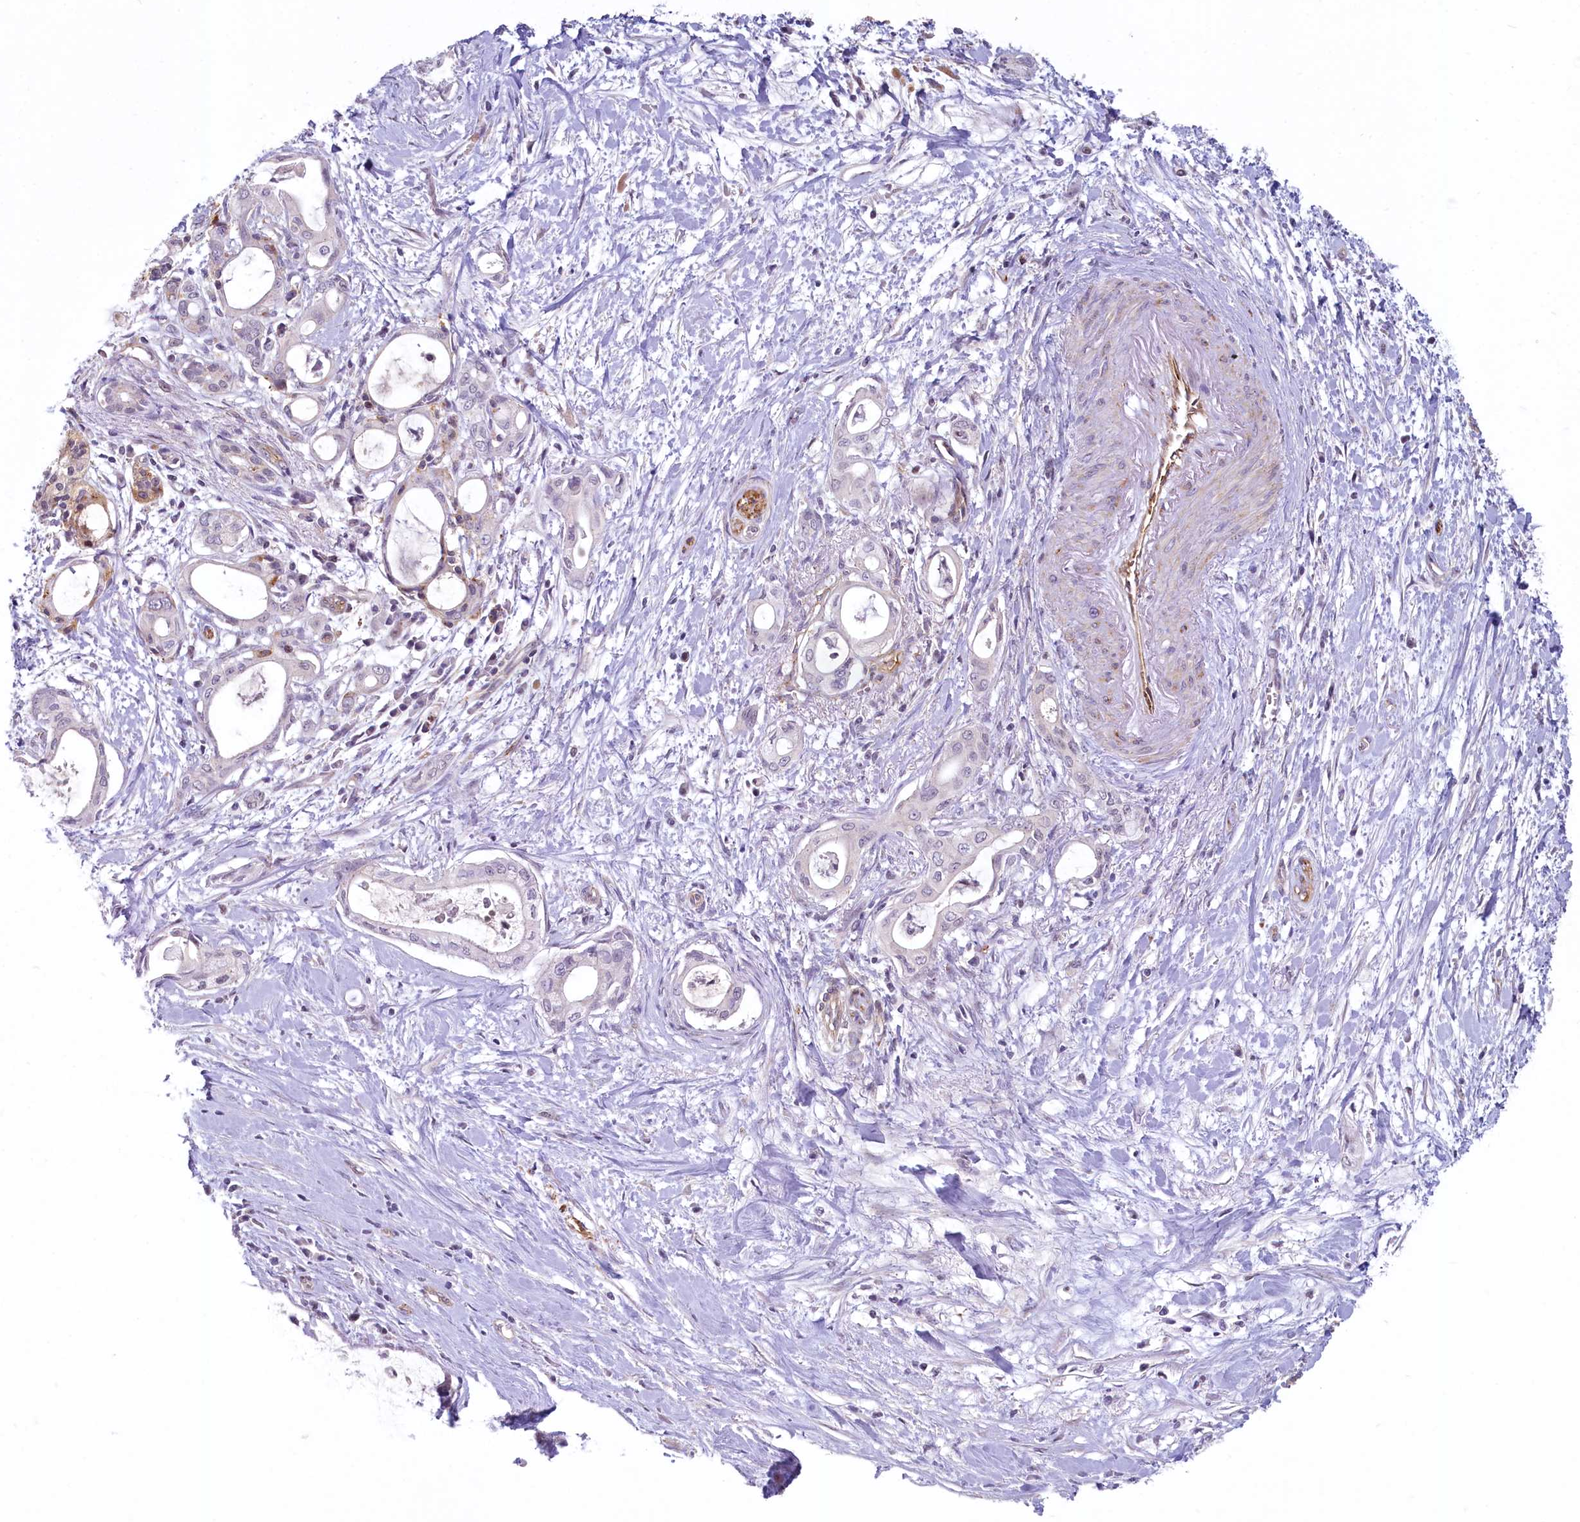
{"staining": {"intensity": "negative", "quantity": "none", "location": "none"}, "tissue": "pancreatic cancer", "cell_type": "Tumor cells", "image_type": "cancer", "snomed": [{"axis": "morphology", "description": "Adenocarcinoma, NOS"}, {"axis": "topography", "description": "Pancreas"}], "caption": "Tumor cells show no significant protein positivity in pancreatic adenocarcinoma.", "gene": "PROCR", "patient": {"sex": "male", "age": 72}}